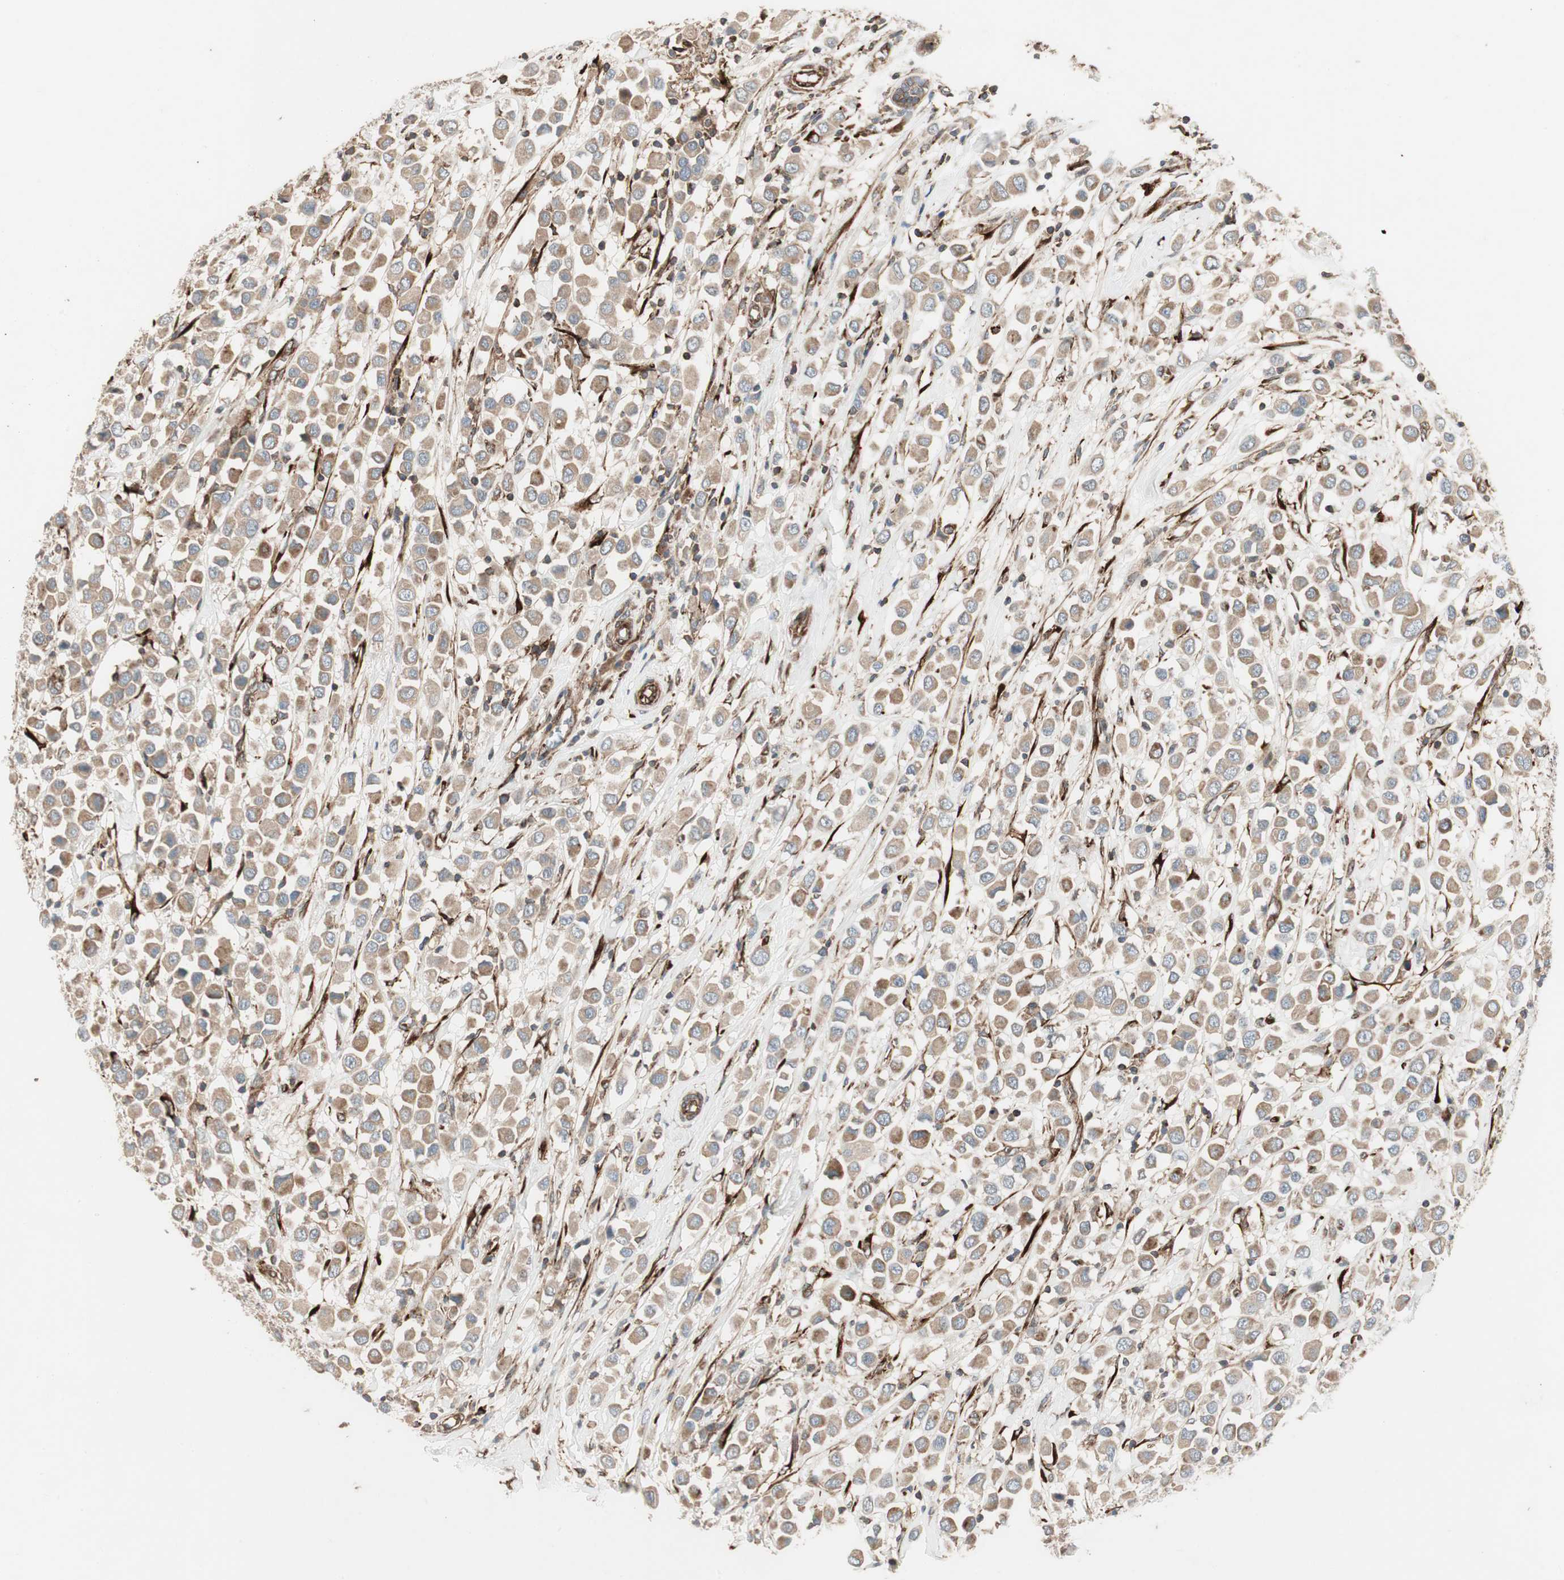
{"staining": {"intensity": "weak", "quantity": ">75%", "location": "cytoplasmic/membranous"}, "tissue": "breast cancer", "cell_type": "Tumor cells", "image_type": "cancer", "snomed": [{"axis": "morphology", "description": "Duct carcinoma"}, {"axis": "topography", "description": "Breast"}], "caption": "Approximately >75% of tumor cells in breast cancer (invasive ductal carcinoma) exhibit weak cytoplasmic/membranous protein positivity as visualized by brown immunohistochemical staining.", "gene": "PRKG1", "patient": {"sex": "female", "age": 61}}